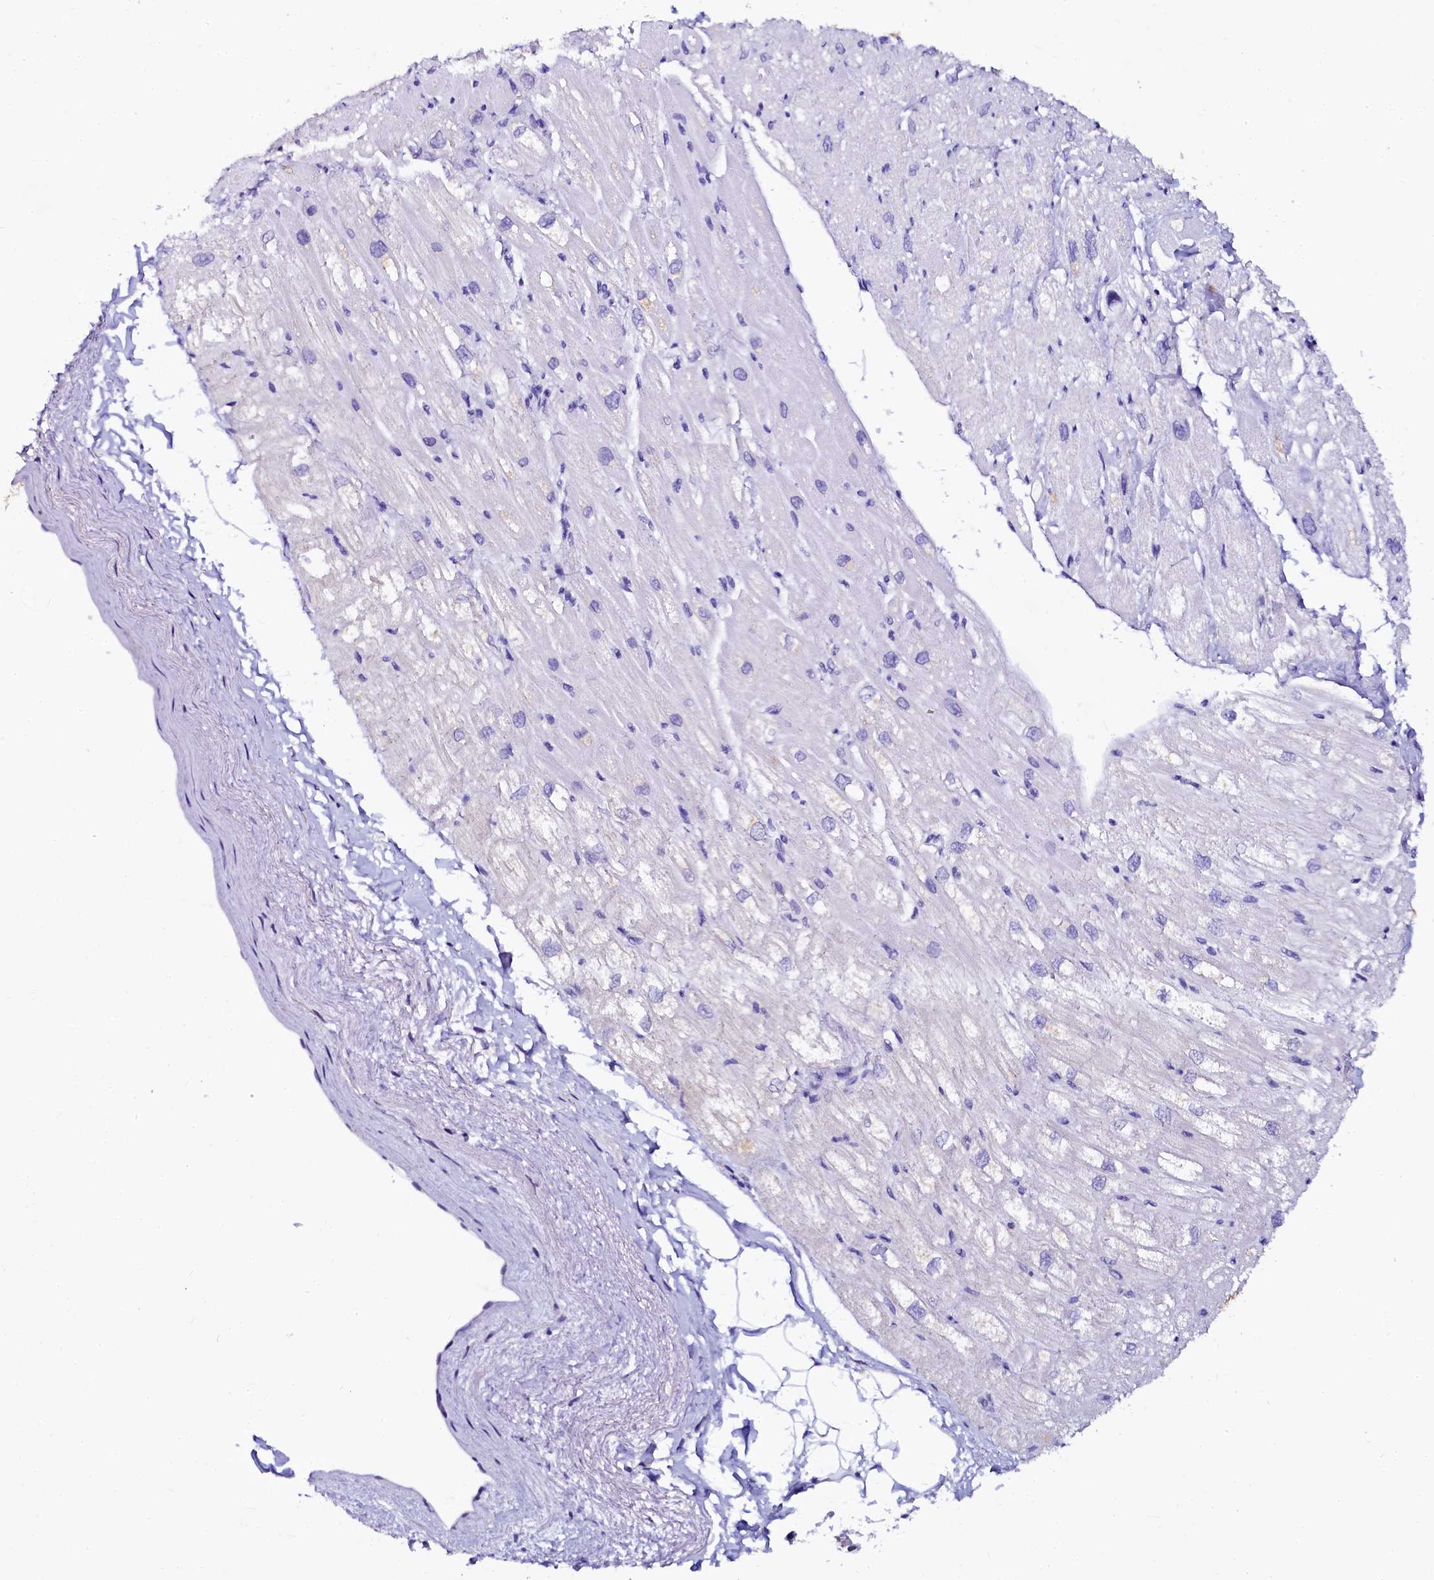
{"staining": {"intensity": "negative", "quantity": "none", "location": "none"}, "tissue": "heart muscle", "cell_type": "Cardiomyocytes", "image_type": "normal", "snomed": [{"axis": "morphology", "description": "Normal tissue, NOS"}, {"axis": "topography", "description": "Heart"}], "caption": "Immunohistochemistry photomicrograph of benign heart muscle: human heart muscle stained with DAB demonstrates no significant protein staining in cardiomyocytes.", "gene": "SORD", "patient": {"sex": "male", "age": 50}}